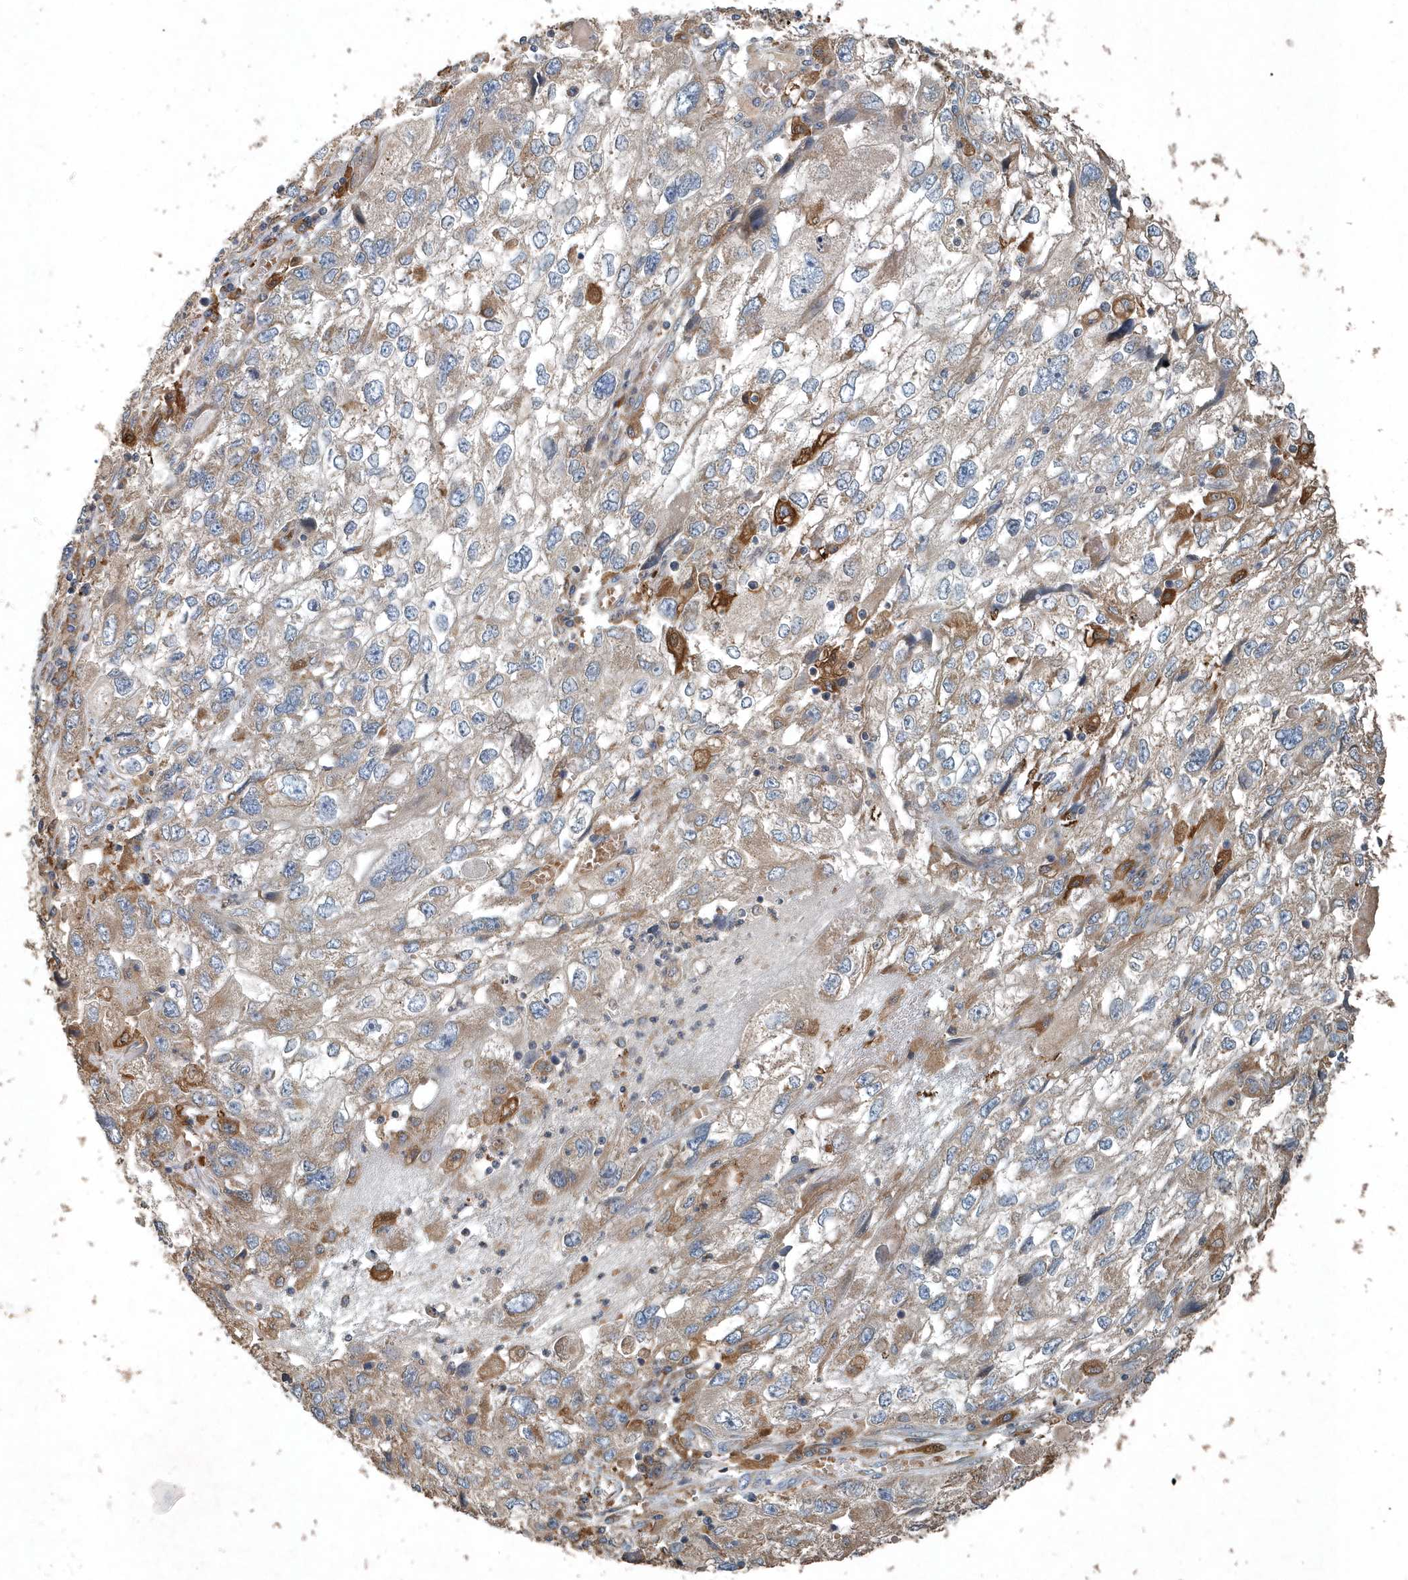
{"staining": {"intensity": "moderate", "quantity": "<25%", "location": "cytoplasmic/membranous"}, "tissue": "endometrial cancer", "cell_type": "Tumor cells", "image_type": "cancer", "snomed": [{"axis": "morphology", "description": "Adenocarcinoma, NOS"}, {"axis": "topography", "description": "Endometrium"}], "caption": "Human endometrial cancer (adenocarcinoma) stained with a brown dye reveals moderate cytoplasmic/membranous positive staining in about <25% of tumor cells.", "gene": "SCFD2", "patient": {"sex": "female", "age": 49}}